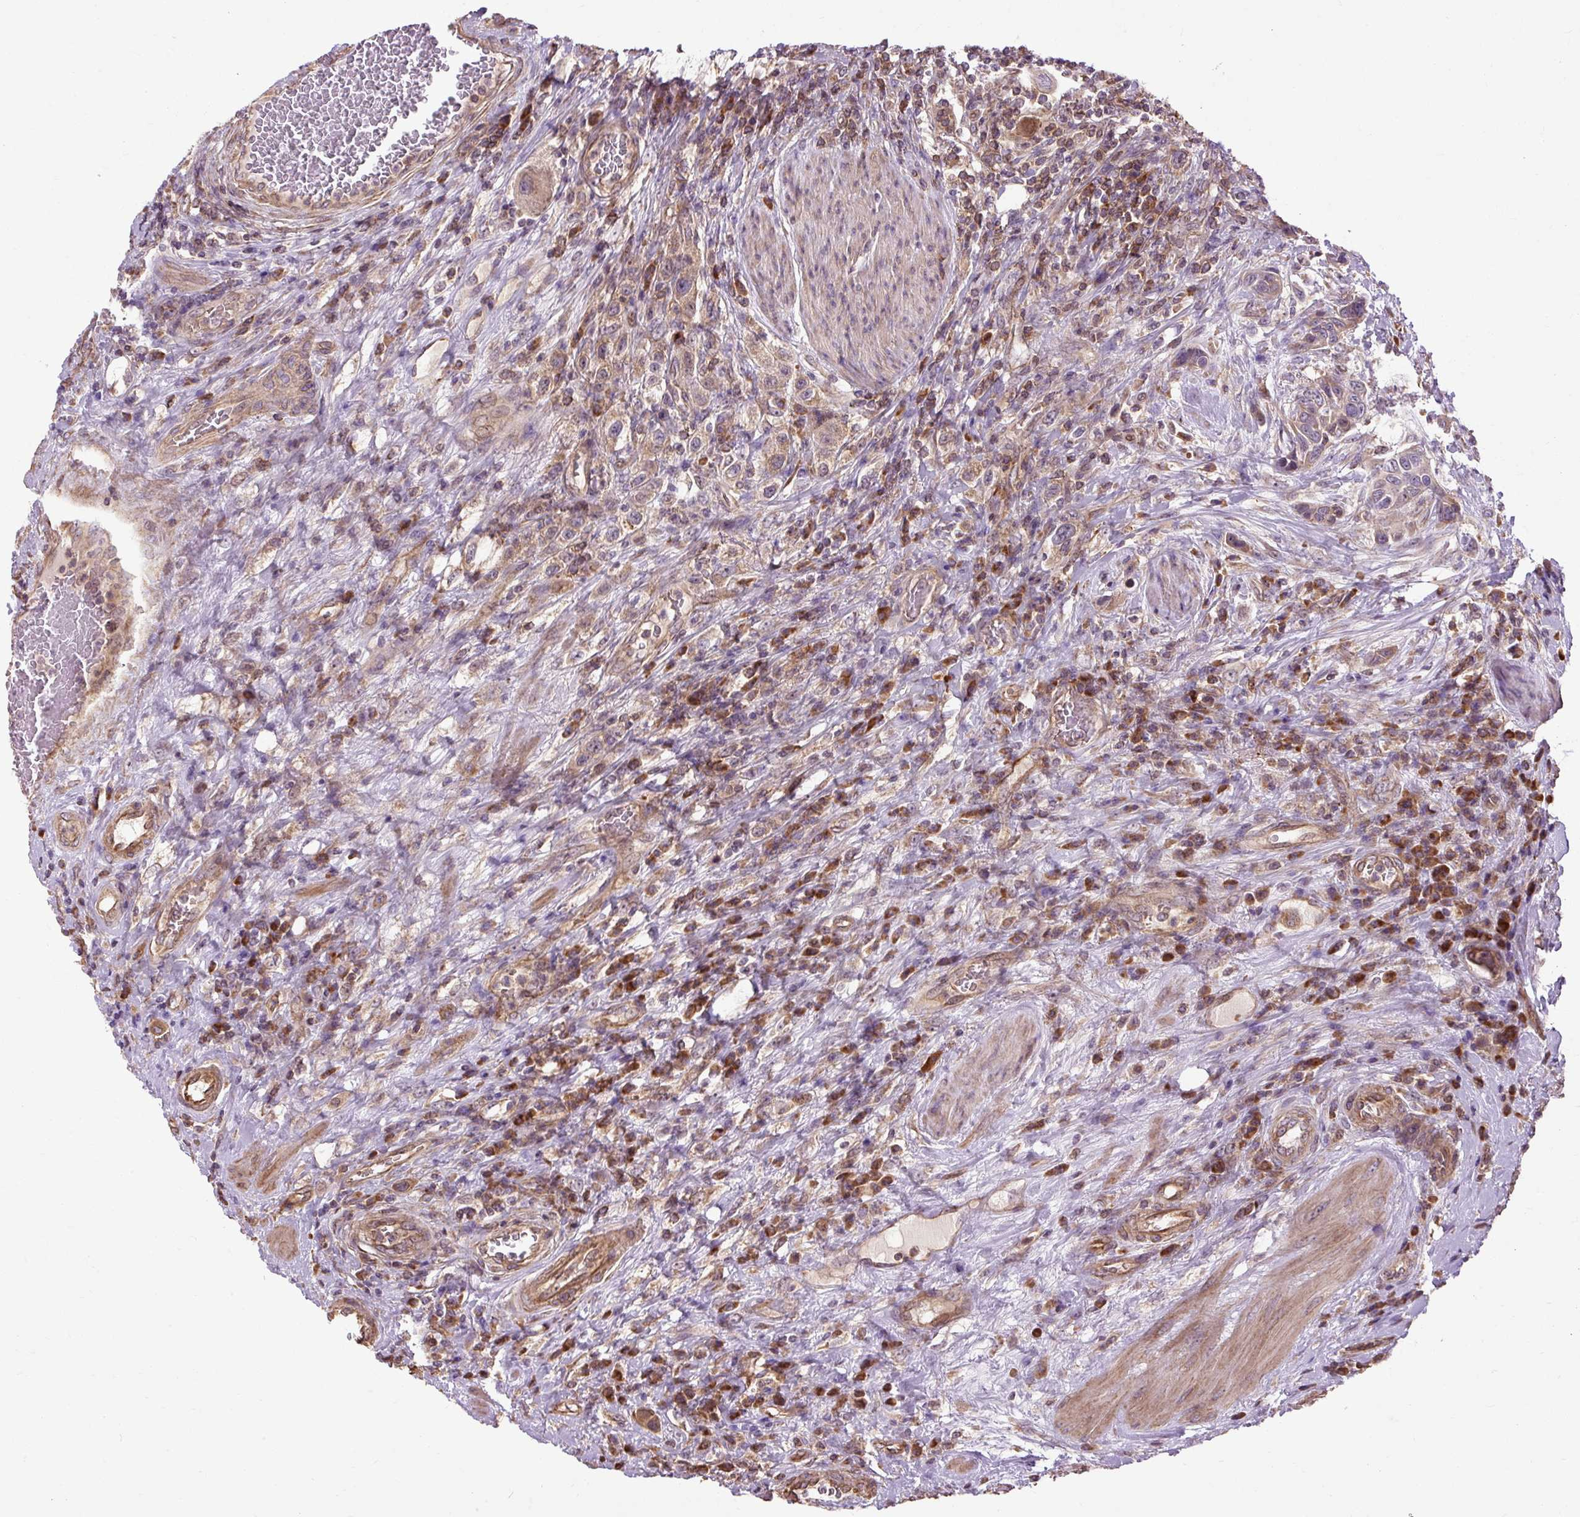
{"staining": {"intensity": "moderate", "quantity": ">75%", "location": "cytoplasmic/membranous"}, "tissue": "urothelial cancer", "cell_type": "Tumor cells", "image_type": "cancer", "snomed": [{"axis": "morphology", "description": "Urothelial carcinoma, High grade"}, {"axis": "topography", "description": "Urinary bladder"}], "caption": "Urothelial carcinoma (high-grade) was stained to show a protein in brown. There is medium levels of moderate cytoplasmic/membranous positivity in about >75% of tumor cells.", "gene": "FLRT1", "patient": {"sex": "male", "age": 50}}